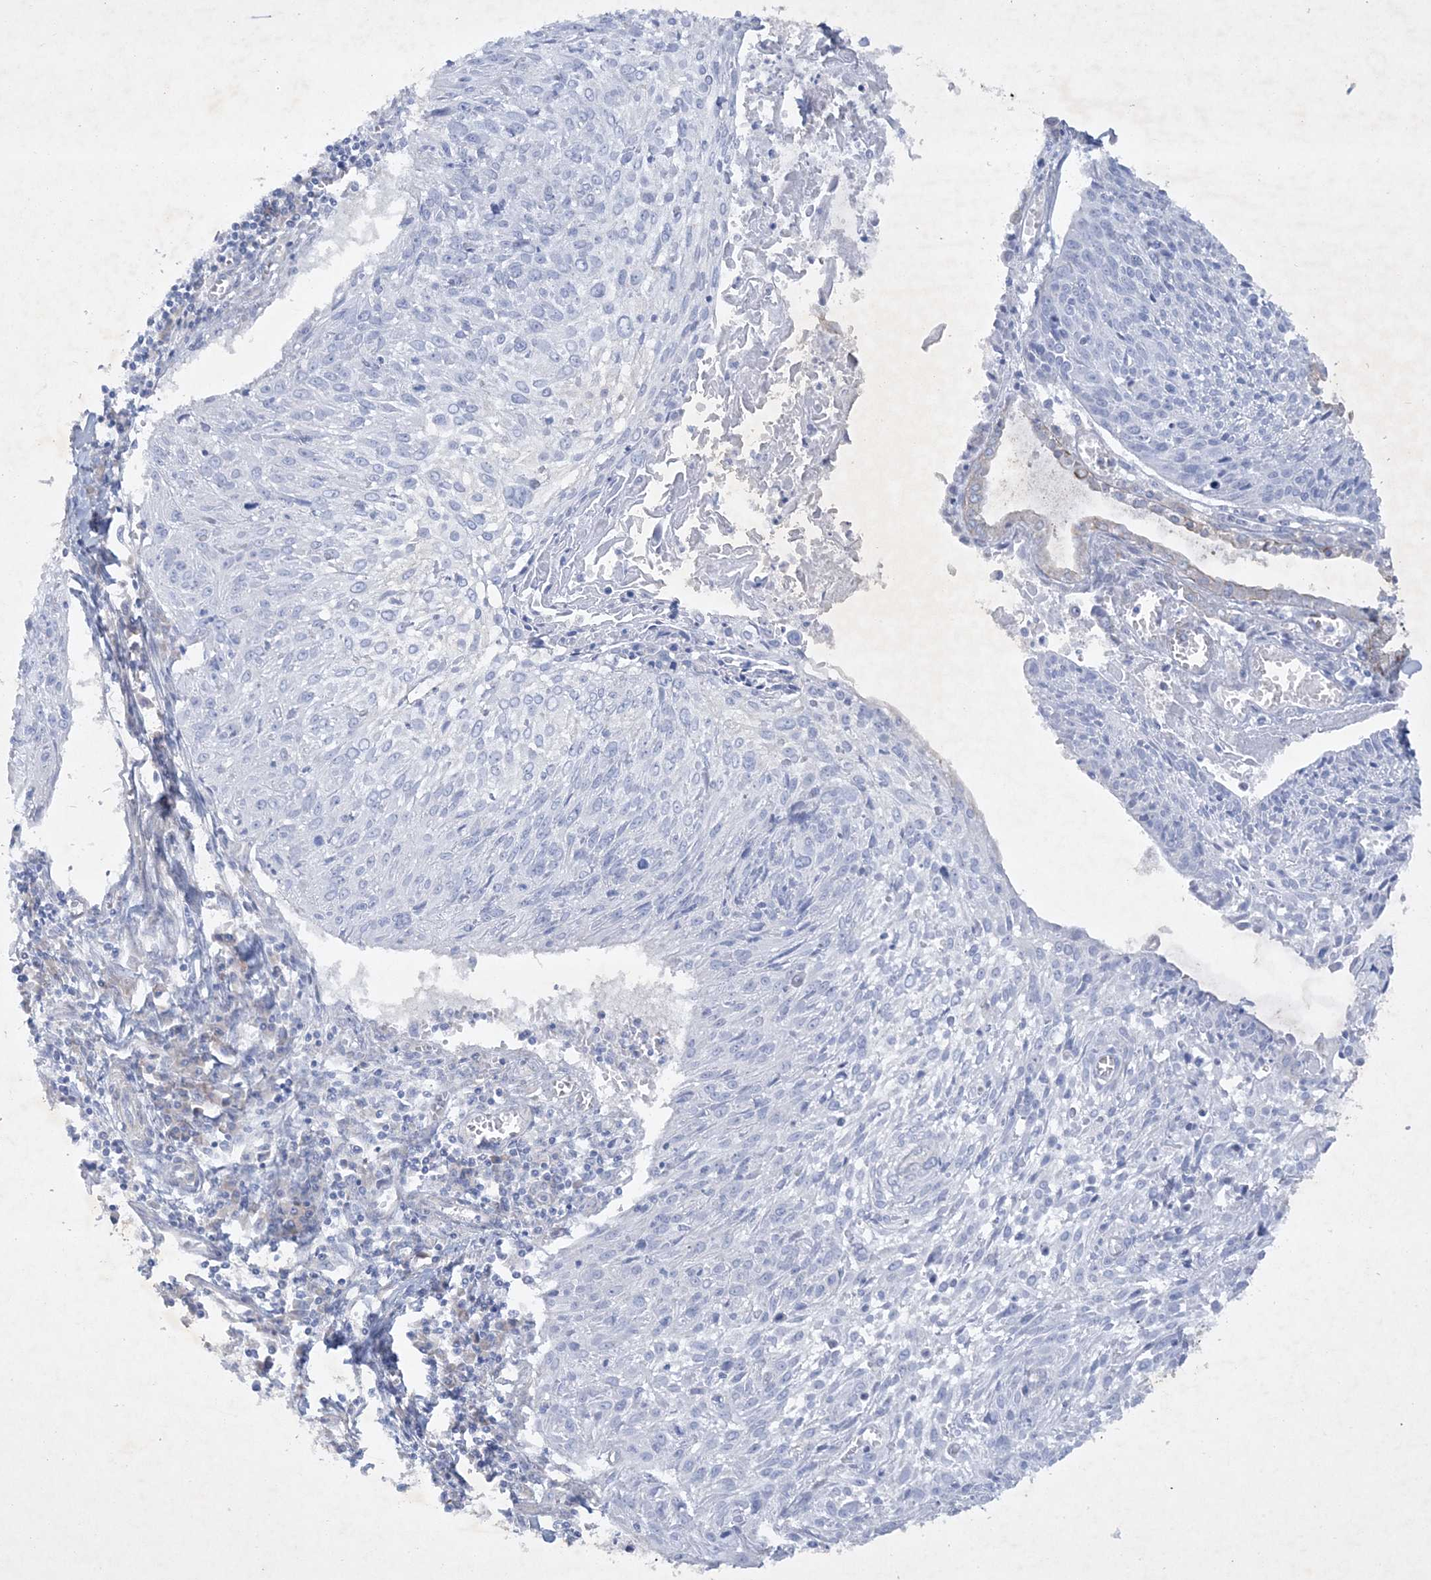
{"staining": {"intensity": "negative", "quantity": "none", "location": "none"}, "tissue": "cervical cancer", "cell_type": "Tumor cells", "image_type": "cancer", "snomed": [{"axis": "morphology", "description": "Squamous cell carcinoma, NOS"}, {"axis": "topography", "description": "Cervix"}], "caption": "There is no significant expression in tumor cells of squamous cell carcinoma (cervical). (IHC, brightfield microscopy, high magnification).", "gene": "FARSB", "patient": {"sex": "female", "age": 51}}